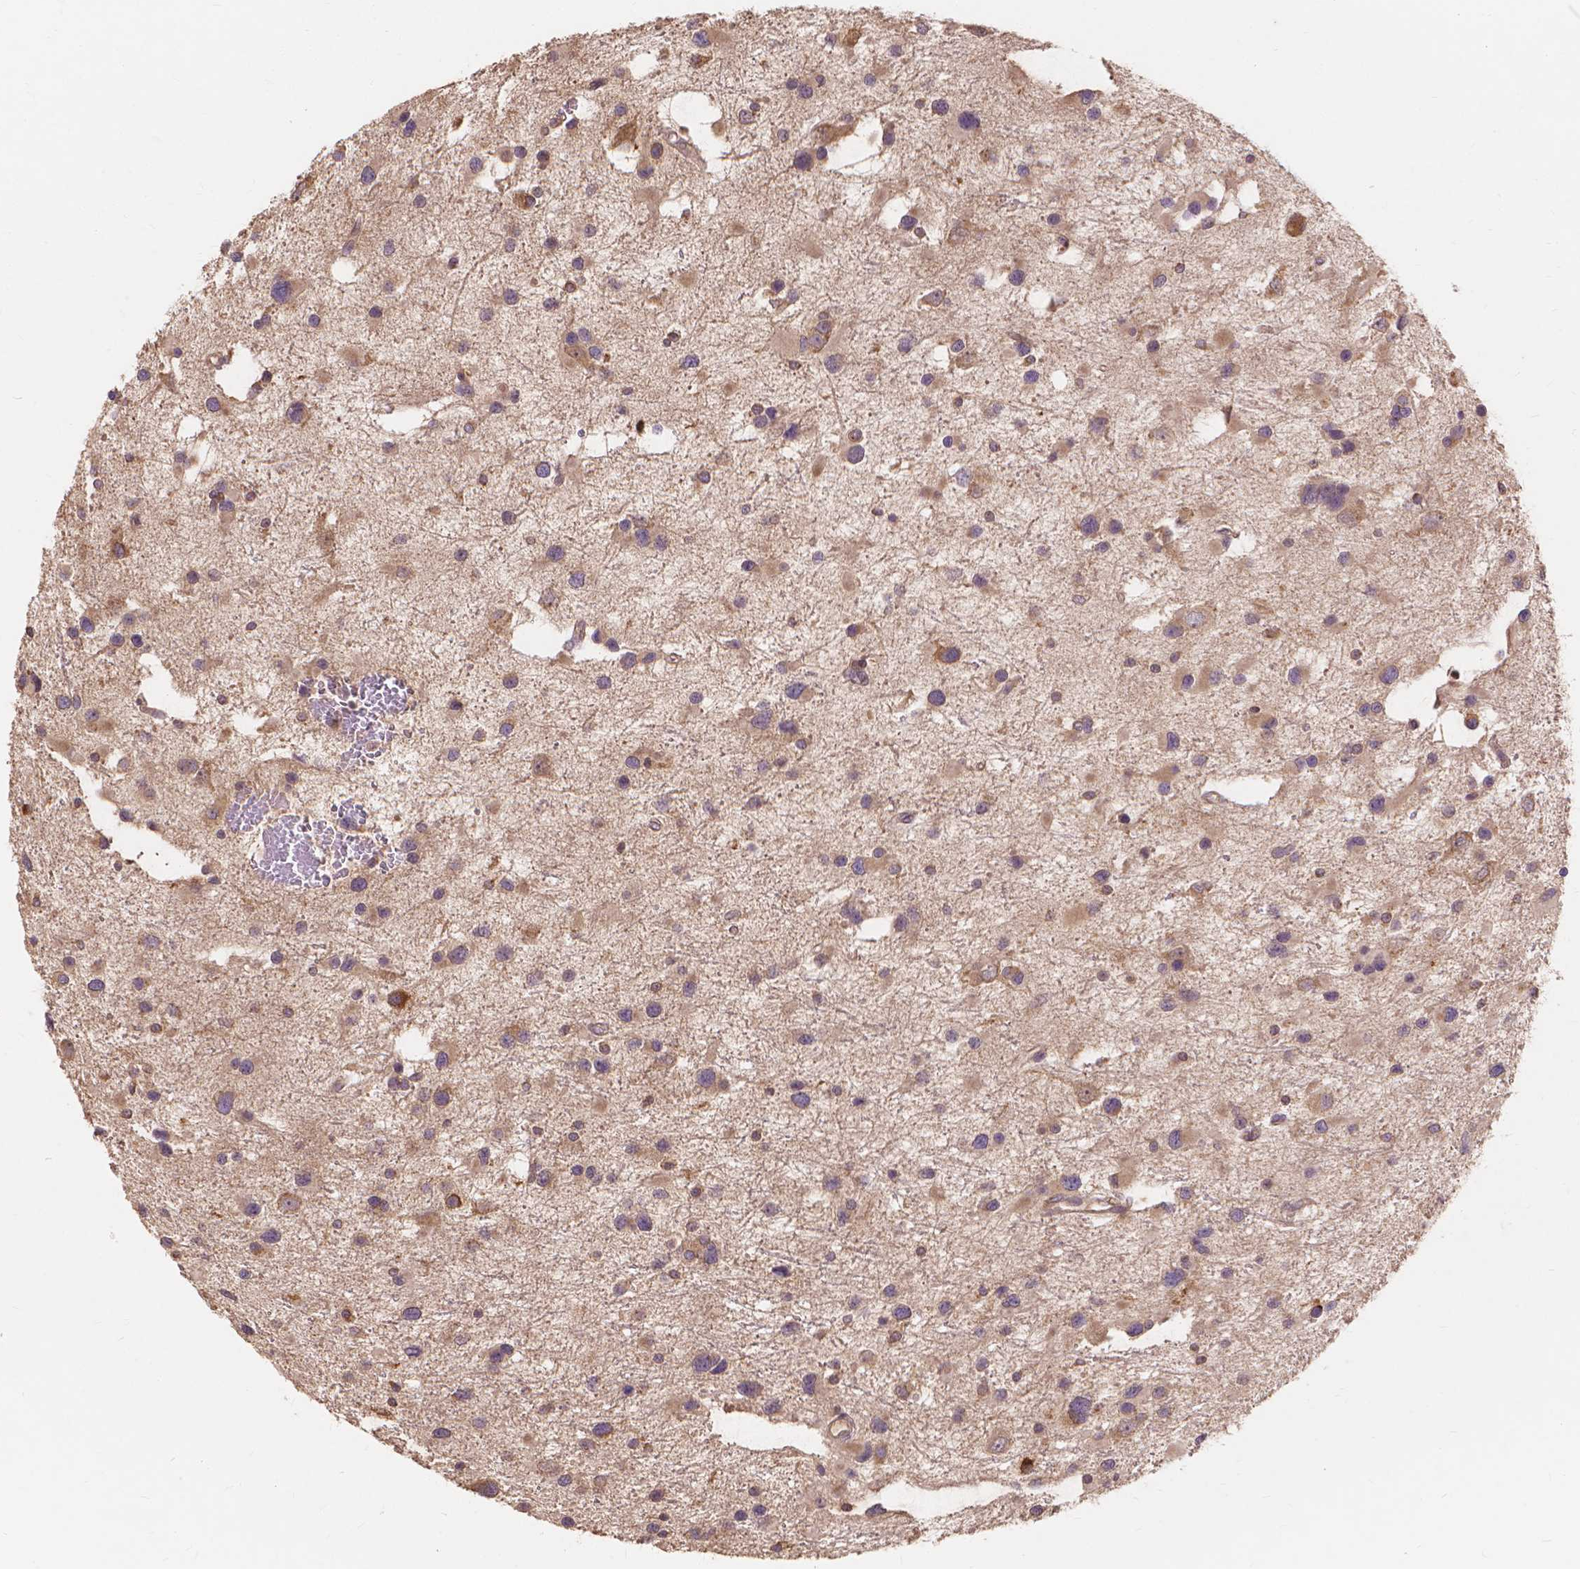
{"staining": {"intensity": "weak", "quantity": ">75%", "location": "cytoplasmic/membranous"}, "tissue": "glioma", "cell_type": "Tumor cells", "image_type": "cancer", "snomed": [{"axis": "morphology", "description": "Glioma, malignant, Low grade"}, {"axis": "topography", "description": "Brain"}], "caption": "DAB (3,3'-diaminobenzidine) immunohistochemical staining of glioma demonstrates weak cytoplasmic/membranous protein expression in about >75% of tumor cells. Using DAB (brown) and hematoxylin (blue) stains, captured at high magnification using brightfield microscopy.", "gene": "TAB2", "patient": {"sex": "female", "age": 32}}